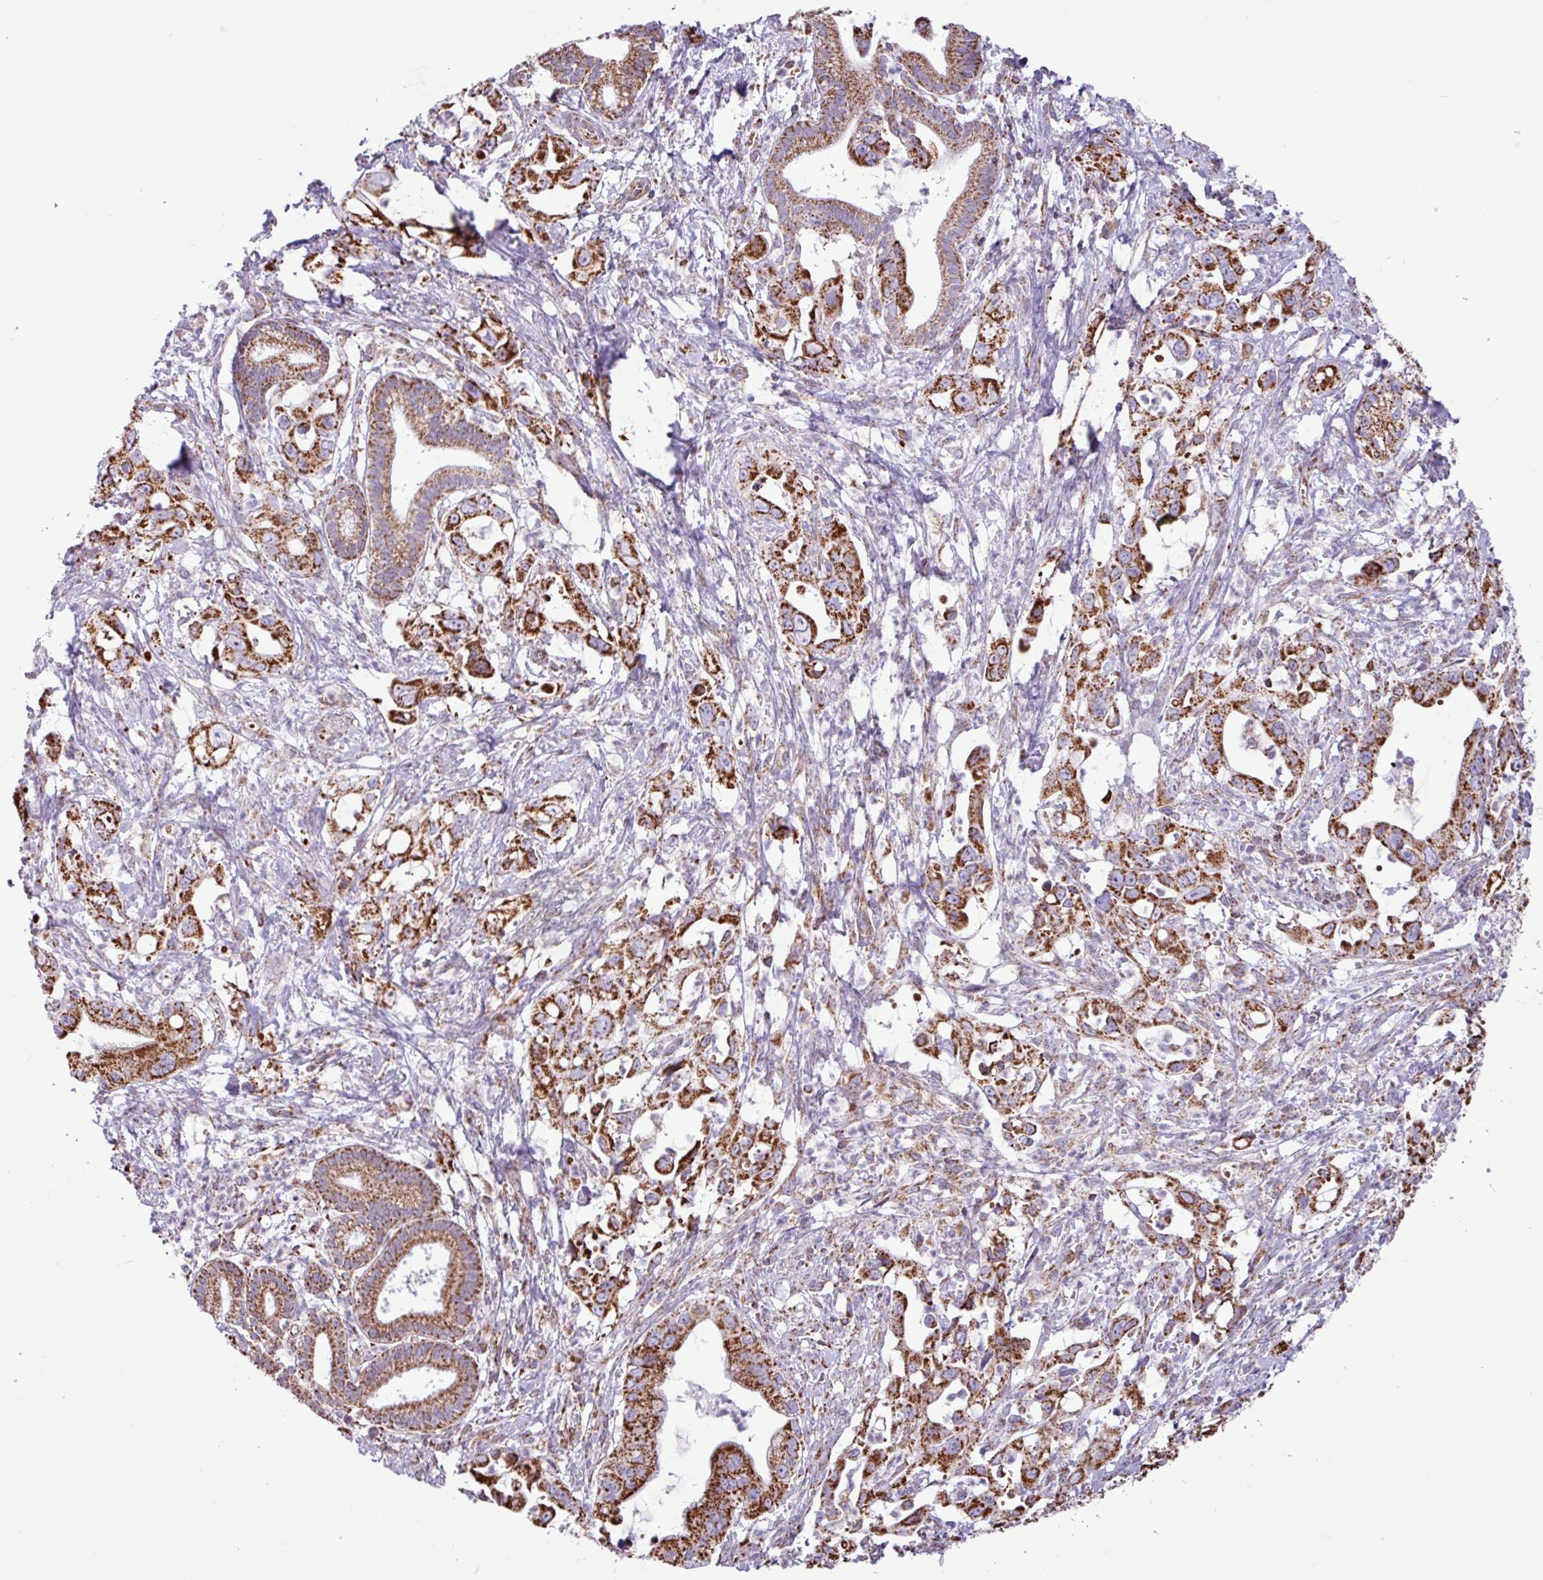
{"staining": {"intensity": "strong", "quantity": ">75%", "location": "cytoplasmic/membranous"}, "tissue": "pancreatic cancer", "cell_type": "Tumor cells", "image_type": "cancer", "snomed": [{"axis": "morphology", "description": "Adenocarcinoma, NOS"}, {"axis": "topography", "description": "Pancreas"}], "caption": "DAB immunohistochemical staining of pancreatic adenocarcinoma shows strong cytoplasmic/membranous protein expression in about >75% of tumor cells. The staining is performed using DAB (3,3'-diaminobenzidine) brown chromogen to label protein expression. The nuclei are counter-stained blue using hematoxylin.", "gene": "RTL3", "patient": {"sex": "male", "age": 61}}